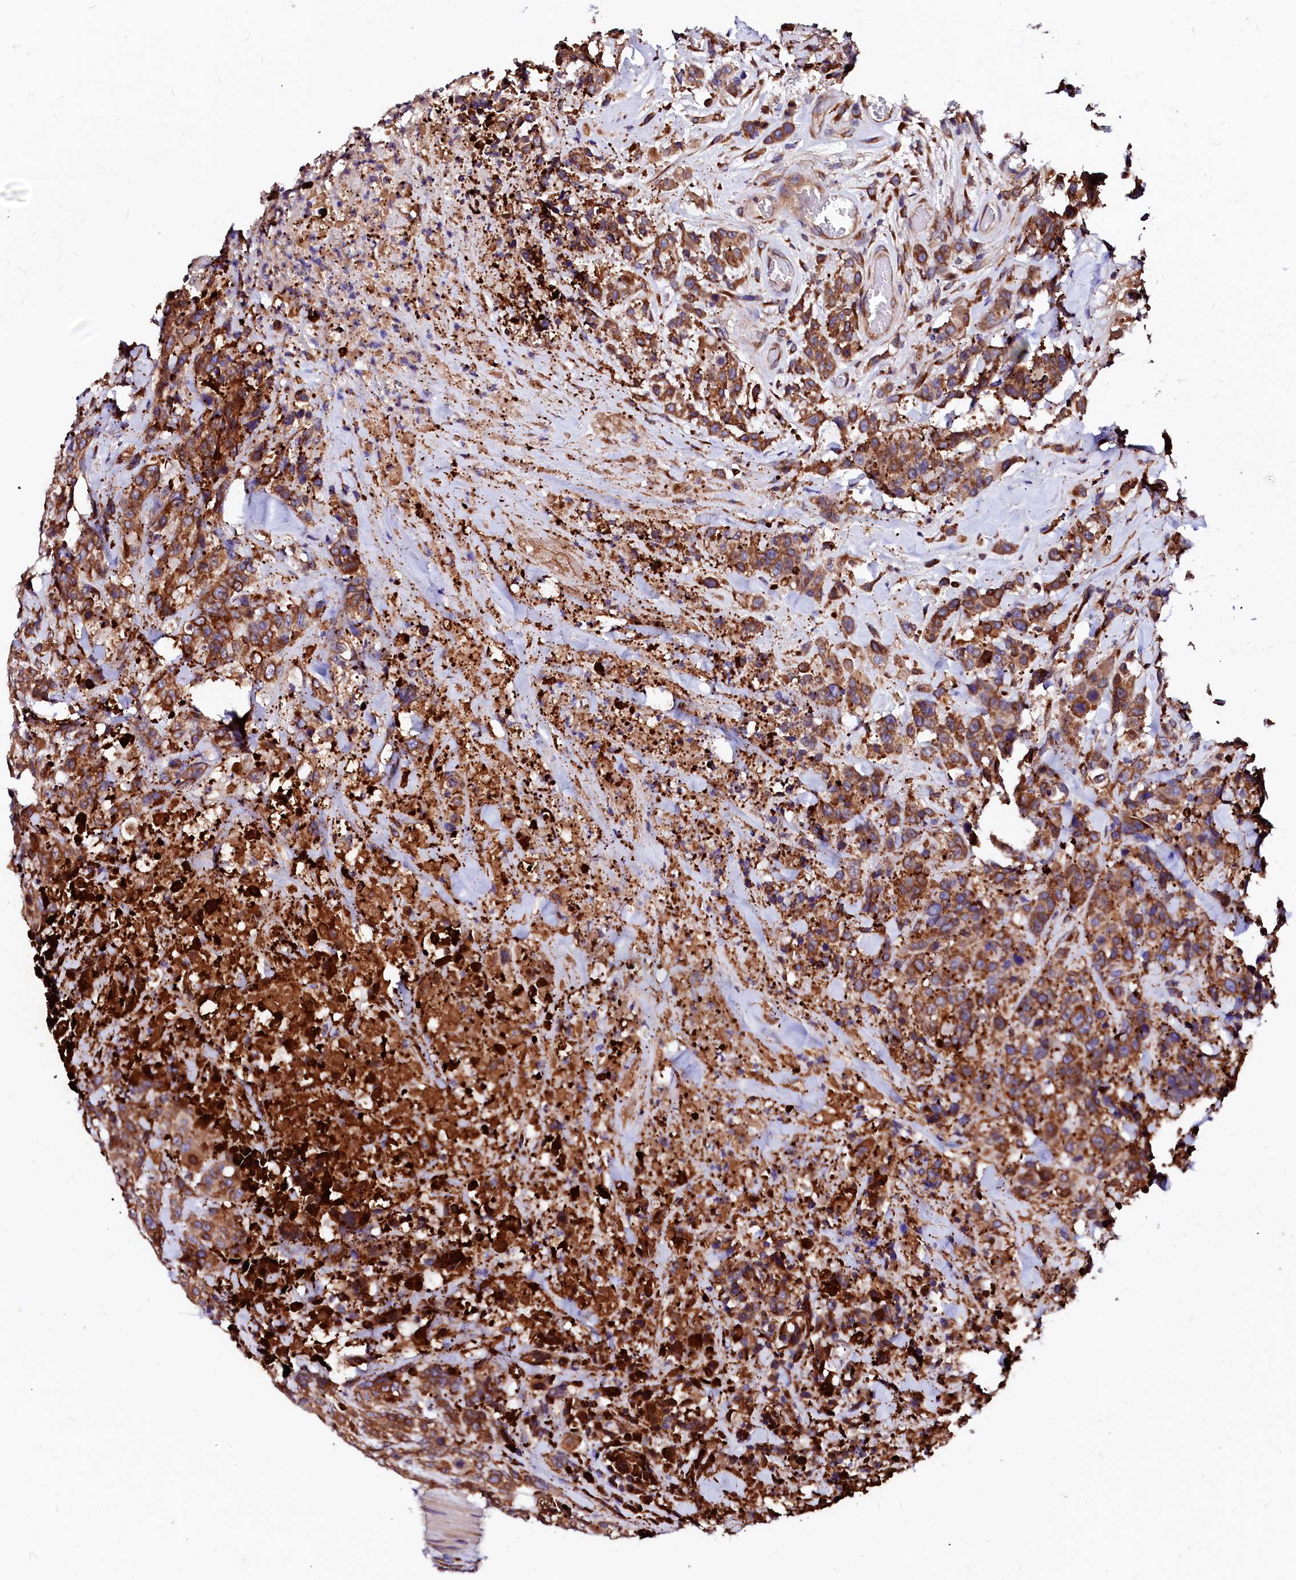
{"staining": {"intensity": "strong", "quantity": ">75%", "location": "cytoplasmic/membranous"}, "tissue": "colorectal cancer", "cell_type": "Tumor cells", "image_type": "cancer", "snomed": [{"axis": "morphology", "description": "Adenocarcinoma, NOS"}, {"axis": "topography", "description": "Colon"}], "caption": "The immunohistochemical stain labels strong cytoplasmic/membranous staining in tumor cells of colorectal cancer (adenocarcinoma) tissue. (DAB IHC, brown staining for protein, blue staining for nuclei).", "gene": "LMAN1", "patient": {"sex": "male", "age": 62}}